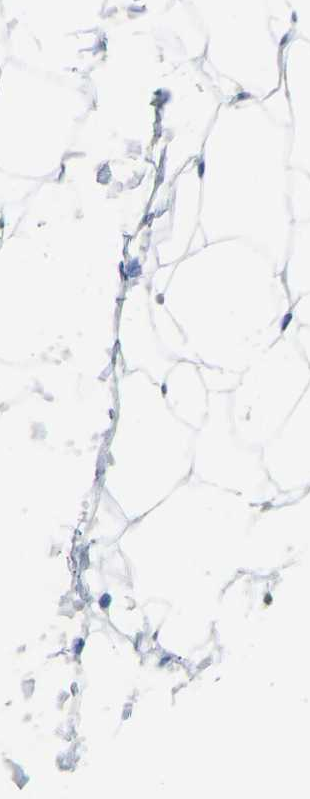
{"staining": {"intensity": "negative", "quantity": "none", "location": "none"}, "tissue": "adipose tissue", "cell_type": "Adipocytes", "image_type": "normal", "snomed": [{"axis": "morphology", "description": "Normal tissue, NOS"}, {"axis": "topography", "description": "Breast"}, {"axis": "topography", "description": "Soft tissue"}], "caption": "Immunohistochemistry histopathology image of normal human adipose tissue stained for a protein (brown), which reveals no positivity in adipocytes. (DAB IHC visualized using brightfield microscopy, high magnification).", "gene": "PPP3CA", "patient": {"sex": "female", "age": 75}}